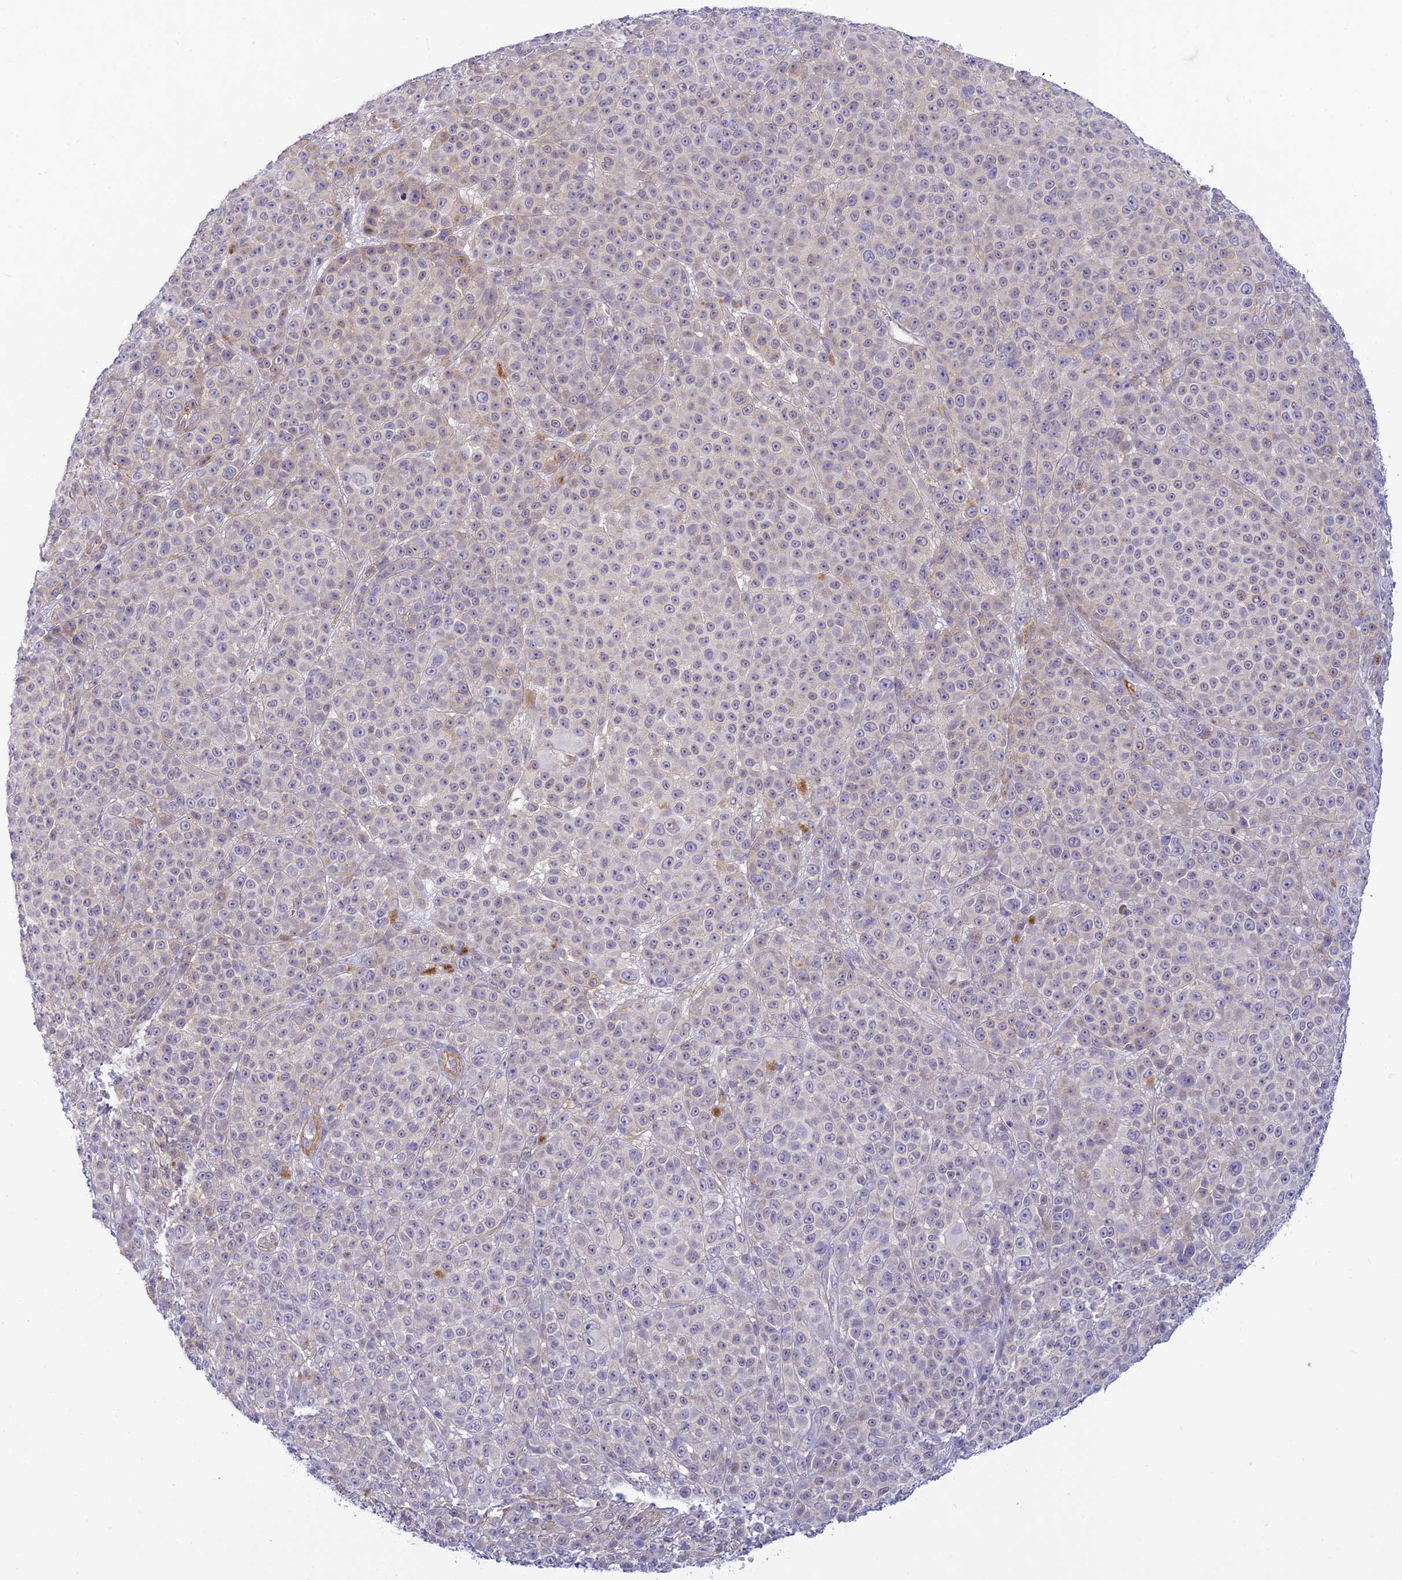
{"staining": {"intensity": "negative", "quantity": "none", "location": "none"}, "tissue": "melanoma", "cell_type": "Tumor cells", "image_type": "cancer", "snomed": [{"axis": "morphology", "description": "Malignant melanoma, NOS"}, {"axis": "topography", "description": "Skin"}], "caption": "IHC of human malignant melanoma reveals no staining in tumor cells.", "gene": "FBXW4", "patient": {"sex": "female", "age": 94}}